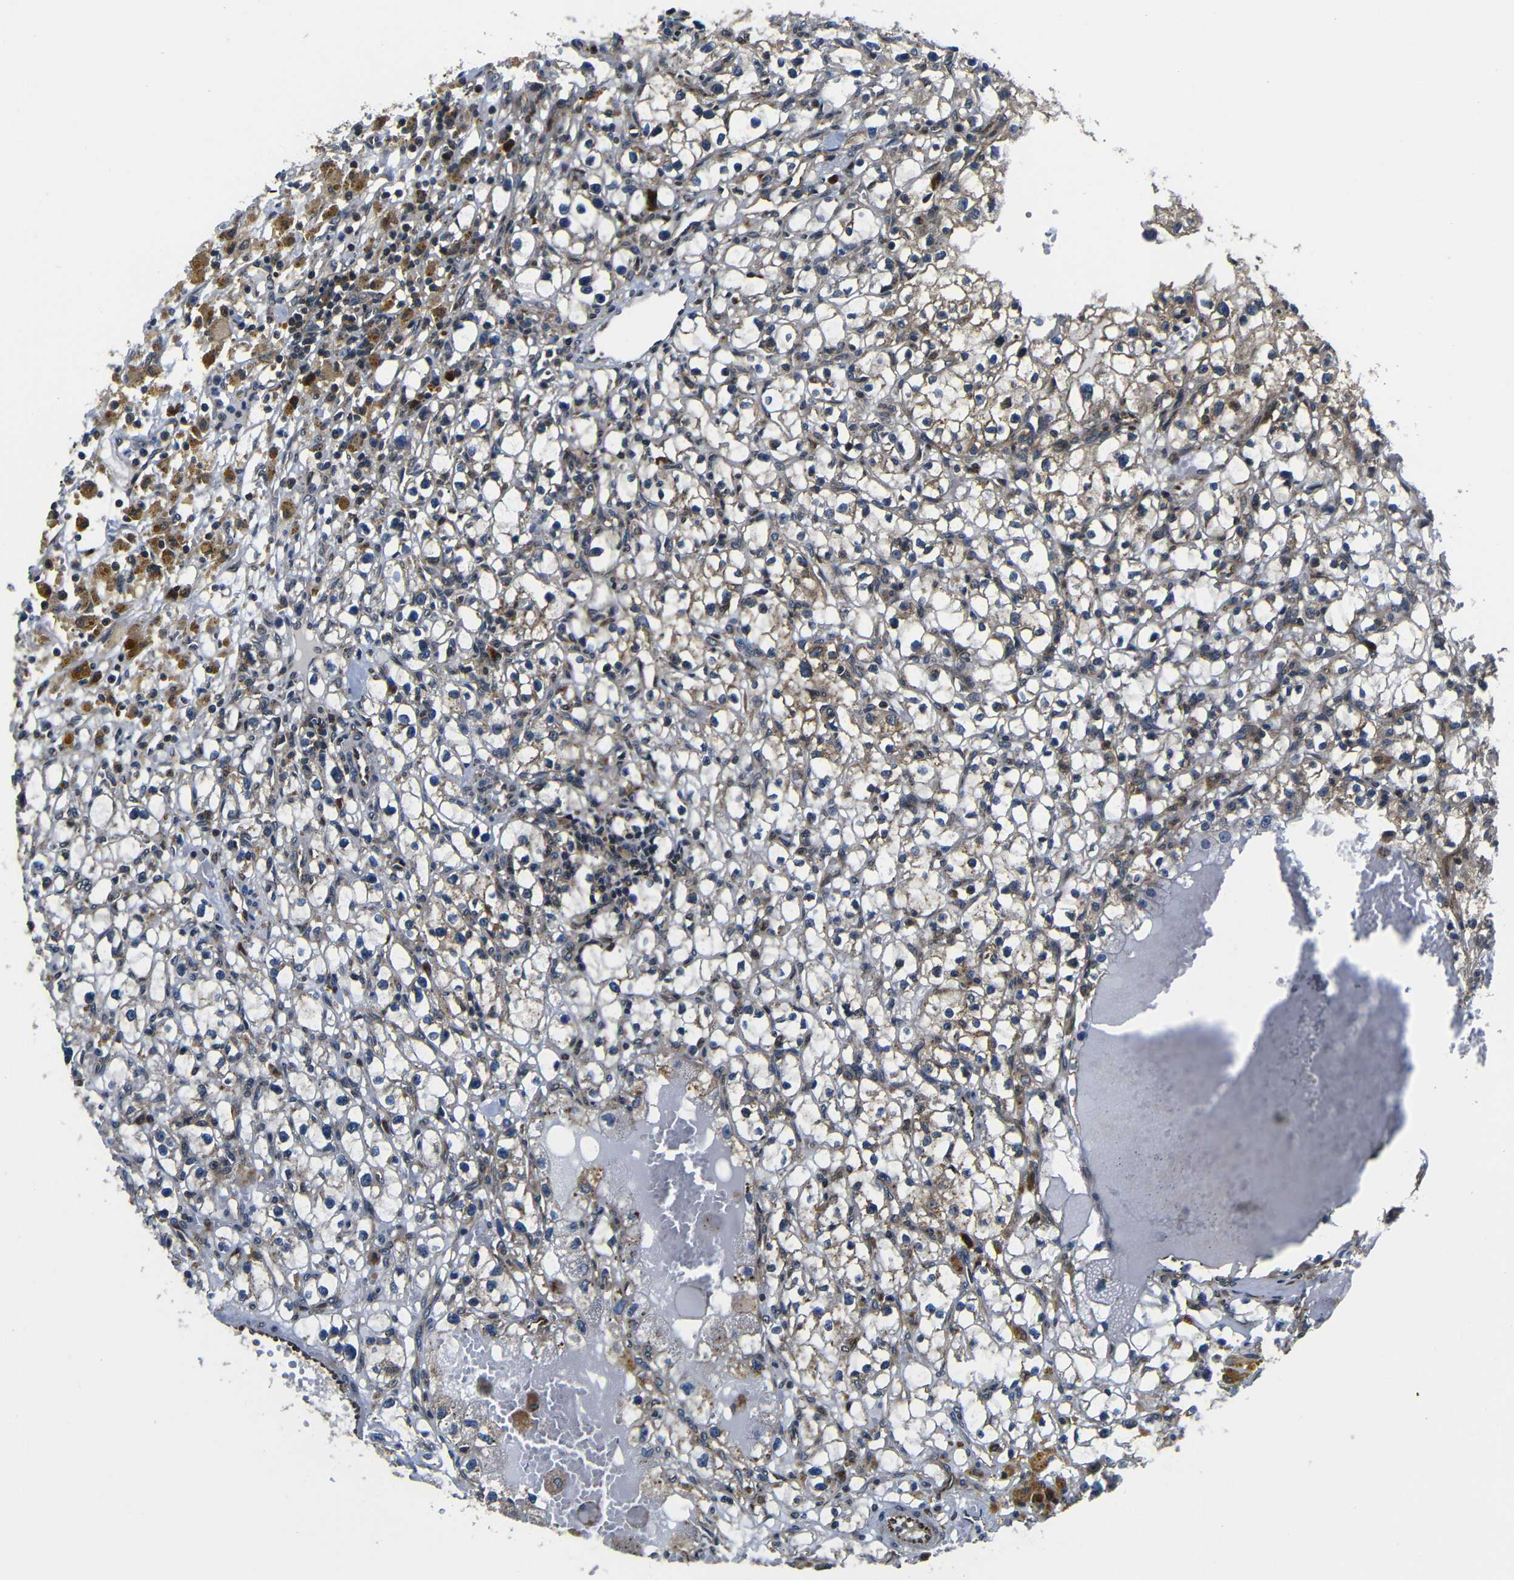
{"staining": {"intensity": "weak", "quantity": ">75%", "location": "cytoplasmic/membranous"}, "tissue": "renal cancer", "cell_type": "Tumor cells", "image_type": "cancer", "snomed": [{"axis": "morphology", "description": "Adenocarcinoma, NOS"}, {"axis": "topography", "description": "Kidney"}], "caption": "A histopathology image showing weak cytoplasmic/membranous expression in about >75% of tumor cells in renal cancer (adenocarcinoma), as visualized by brown immunohistochemical staining.", "gene": "ABCE1", "patient": {"sex": "male", "age": 56}}